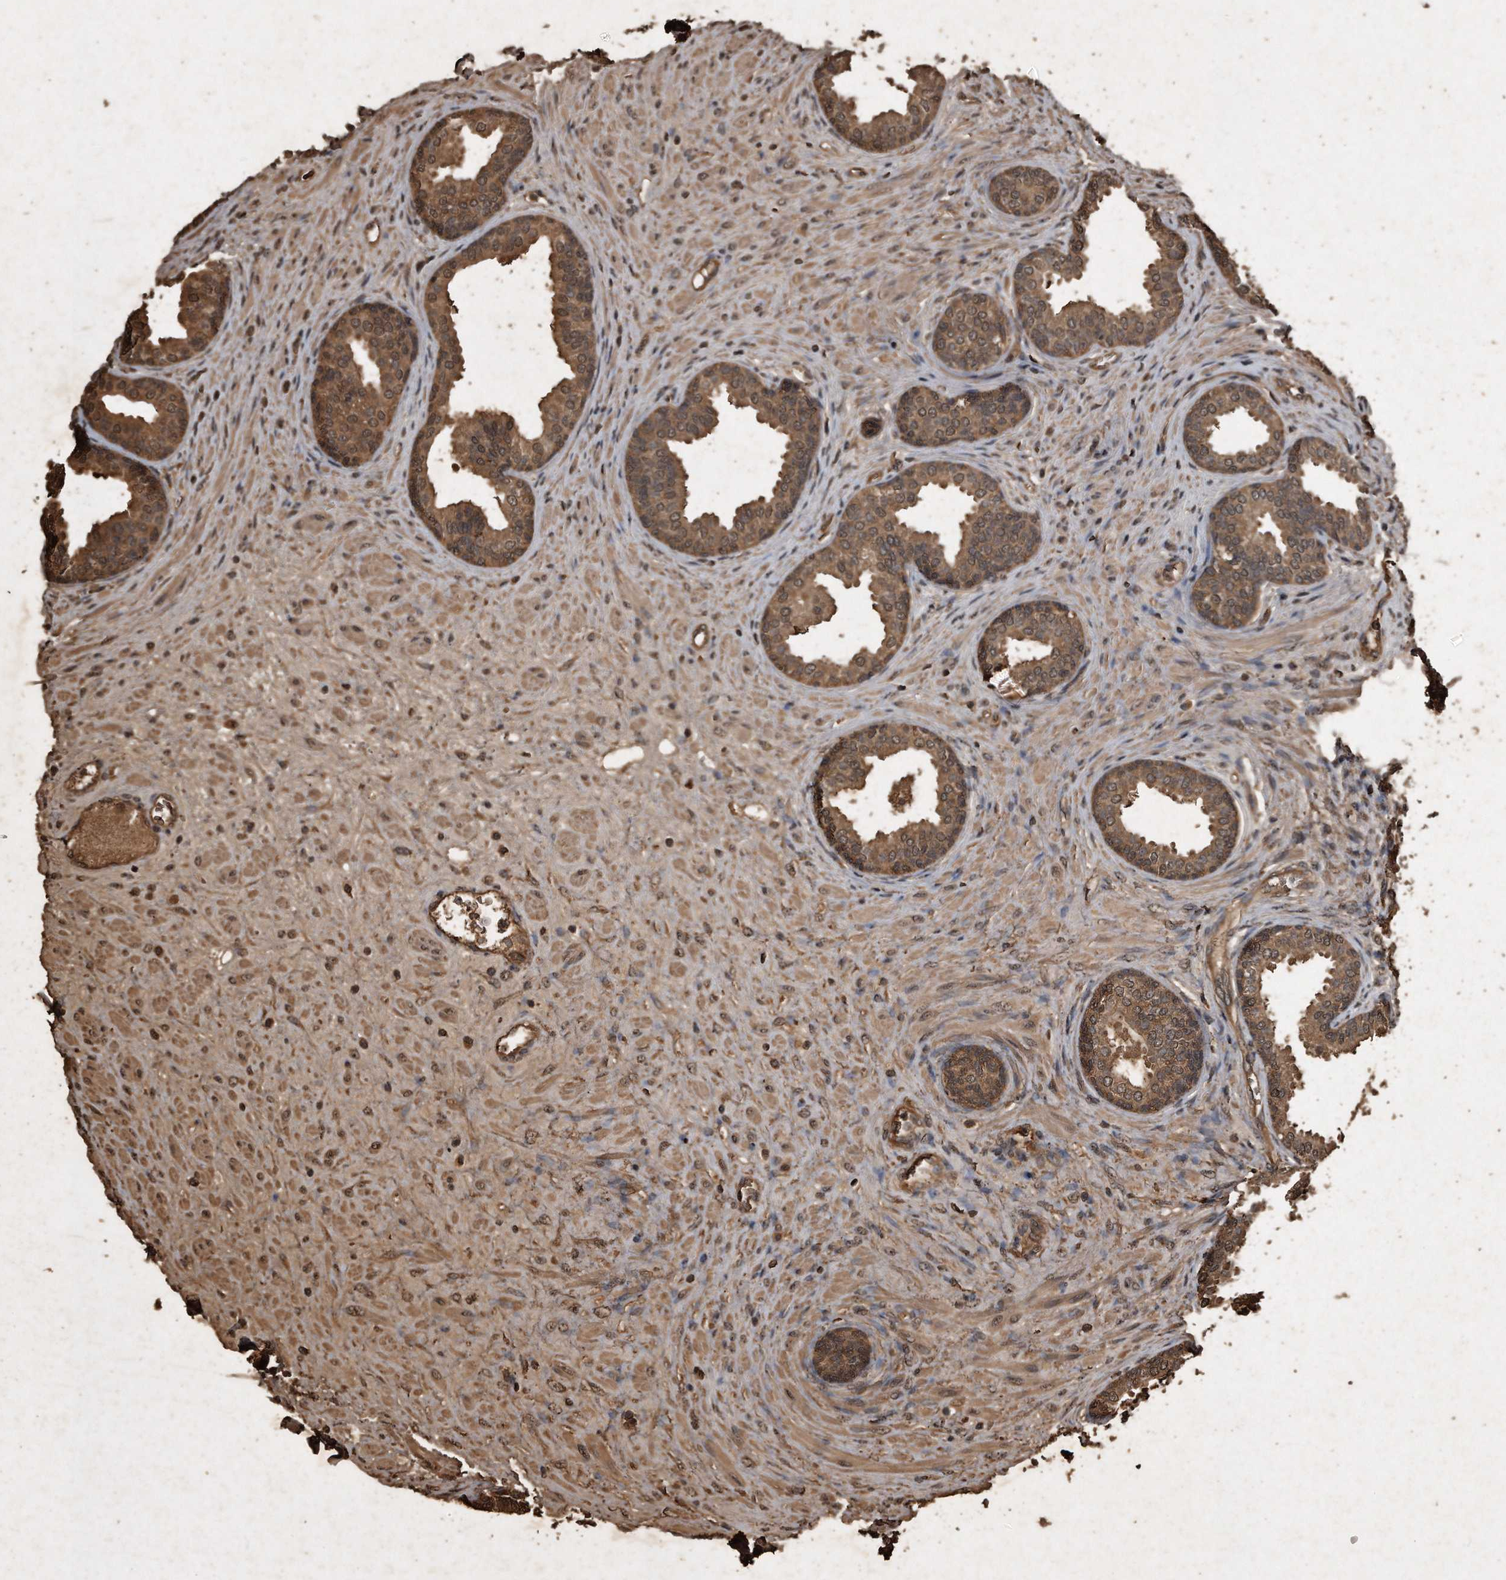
{"staining": {"intensity": "moderate", "quantity": ">75%", "location": "cytoplasmic/membranous"}, "tissue": "prostate", "cell_type": "Glandular cells", "image_type": "normal", "snomed": [{"axis": "morphology", "description": "Normal tissue, NOS"}, {"axis": "topography", "description": "Prostate"}], "caption": "An image showing moderate cytoplasmic/membranous positivity in approximately >75% of glandular cells in benign prostate, as visualized by brown immunohistochemical staining.", "gene": "CFLAR", "patient": {"sex": "male", "age": 76}}